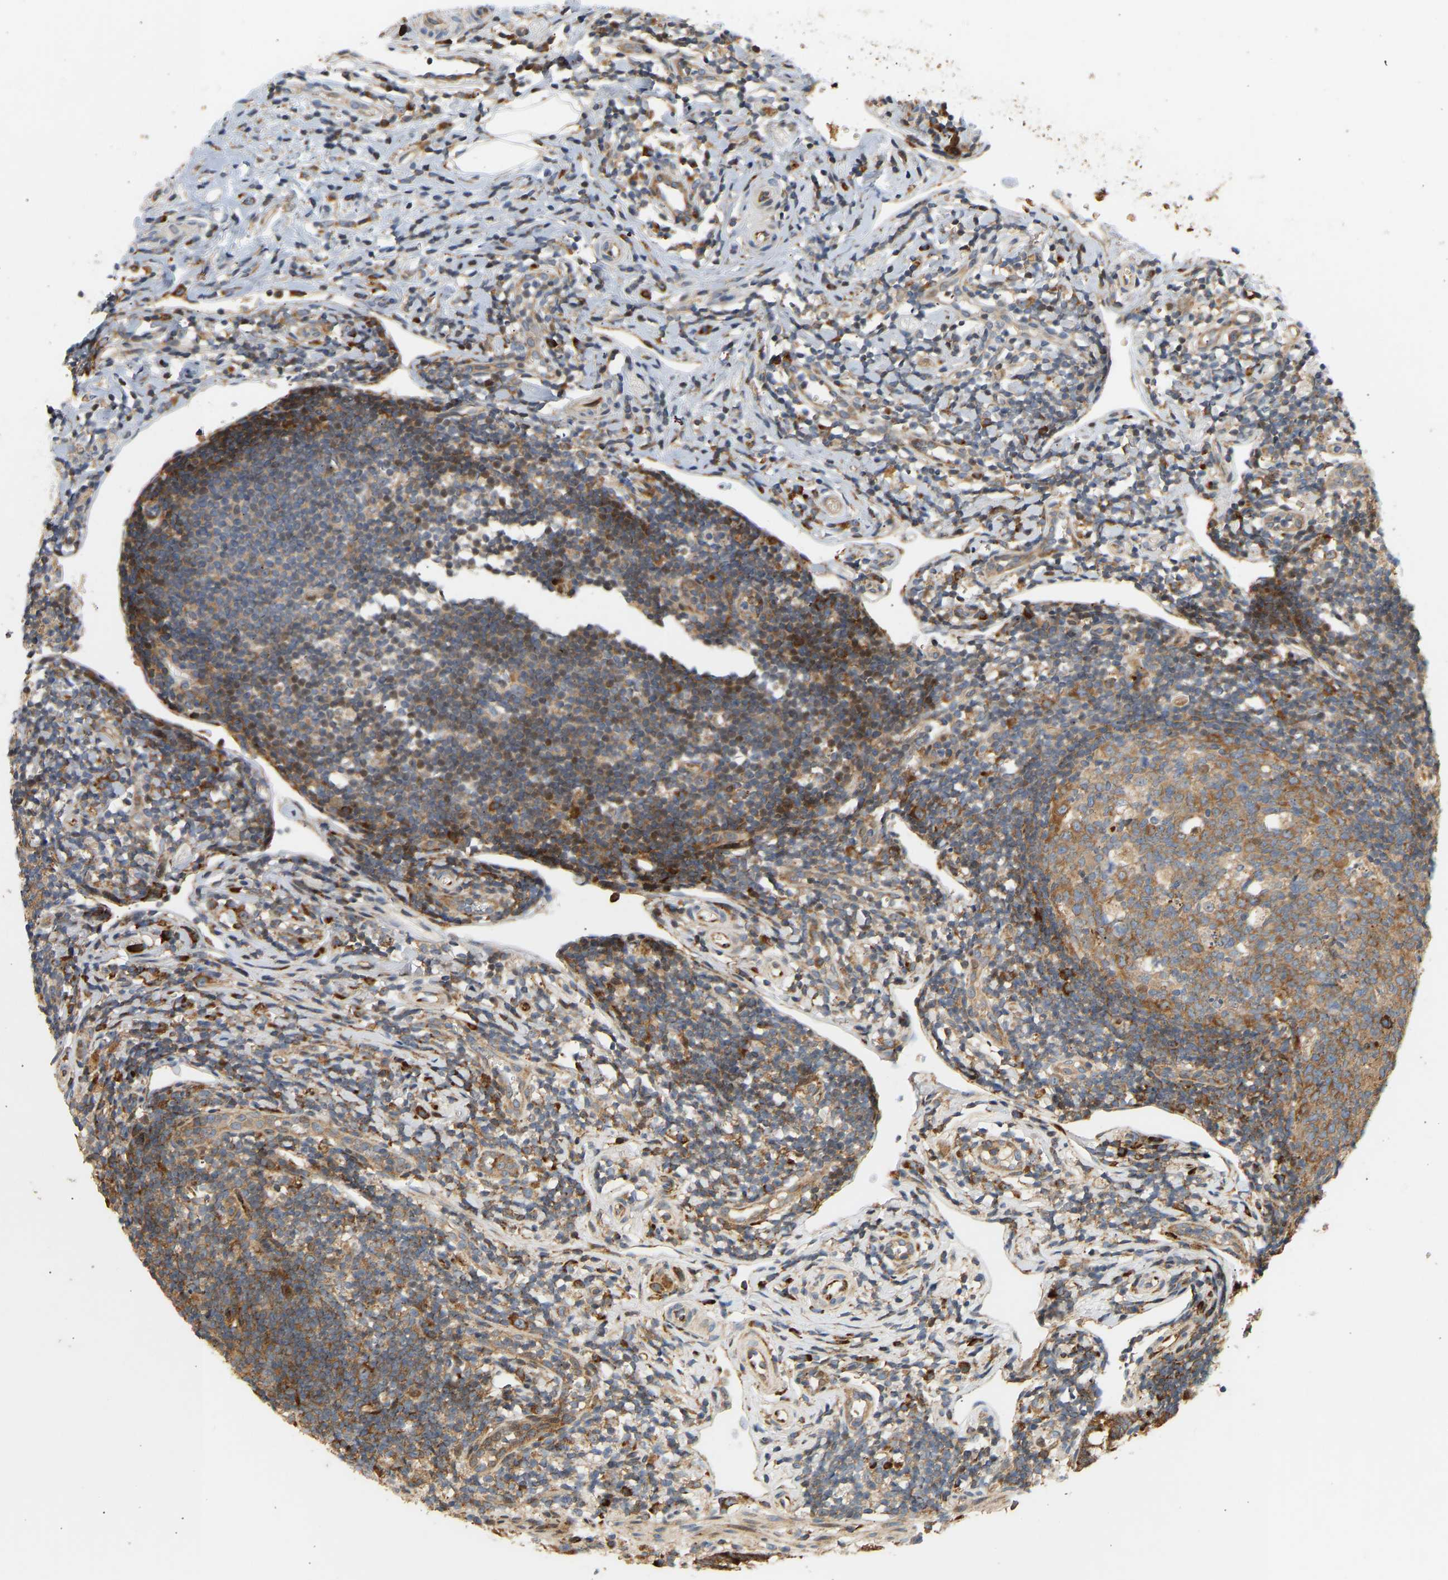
{"staining": {"intensity": "strong", "quantity": ">75%", "location": "cytoplasmic/membranous"}, "tissue": "appendix", "cell_type": "Glandular cells", "image_type": "normal", "snomed": [{"axis": "morphology", "description": "Normal tissue, NOS"}, {"axis": "topography", "description": "Appendix"}], "caption": "Human appendix stained for a protein (brown) displays strong cytoplasmic/membranous positive expression in about >75% of glandular cells.", "gene": "RPS14", "patient": {"sex": "female", "age": 20}}